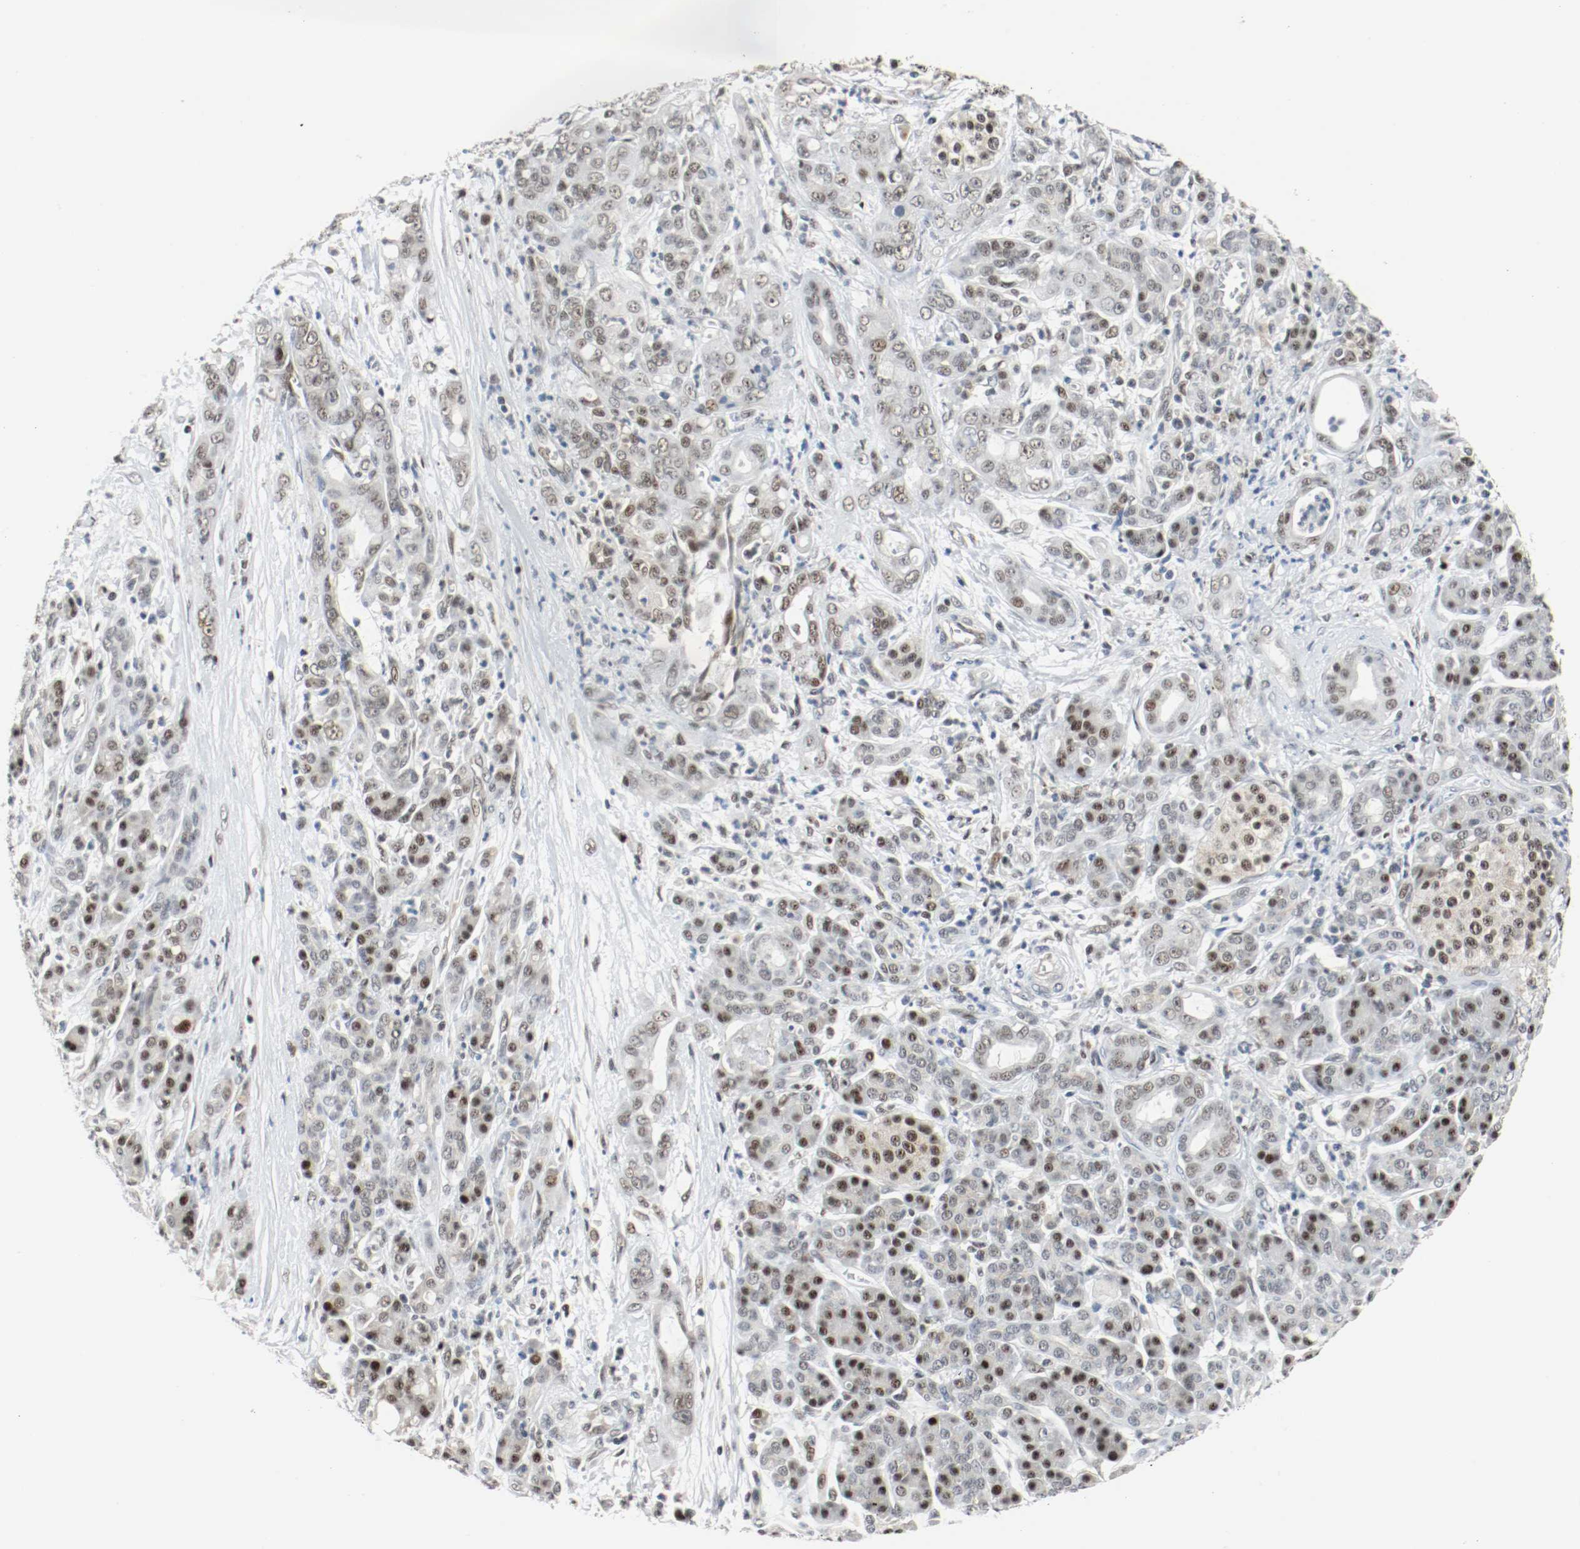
{"staining": {"intensity": "strong", "quantity": "25%-75%", "location": "nuclear"}, "tissue": "pancreatic cancer", "cell_type": "Tumor cells", "image_type": "cancer", "snomed": [{"axis": "morphology", "description": "Adenocarcinoma, NOS"}, {"axis": "topography", "description": "Pancreas"}], "caption": "Immunohistochemical staining of pancreatic adenocarcinoma demonstrates strong nuclear protein expression in about 25%-75% of tumor cells.", "gene": "ASH1L", "patient": {"sex": "male", "age": 59}}